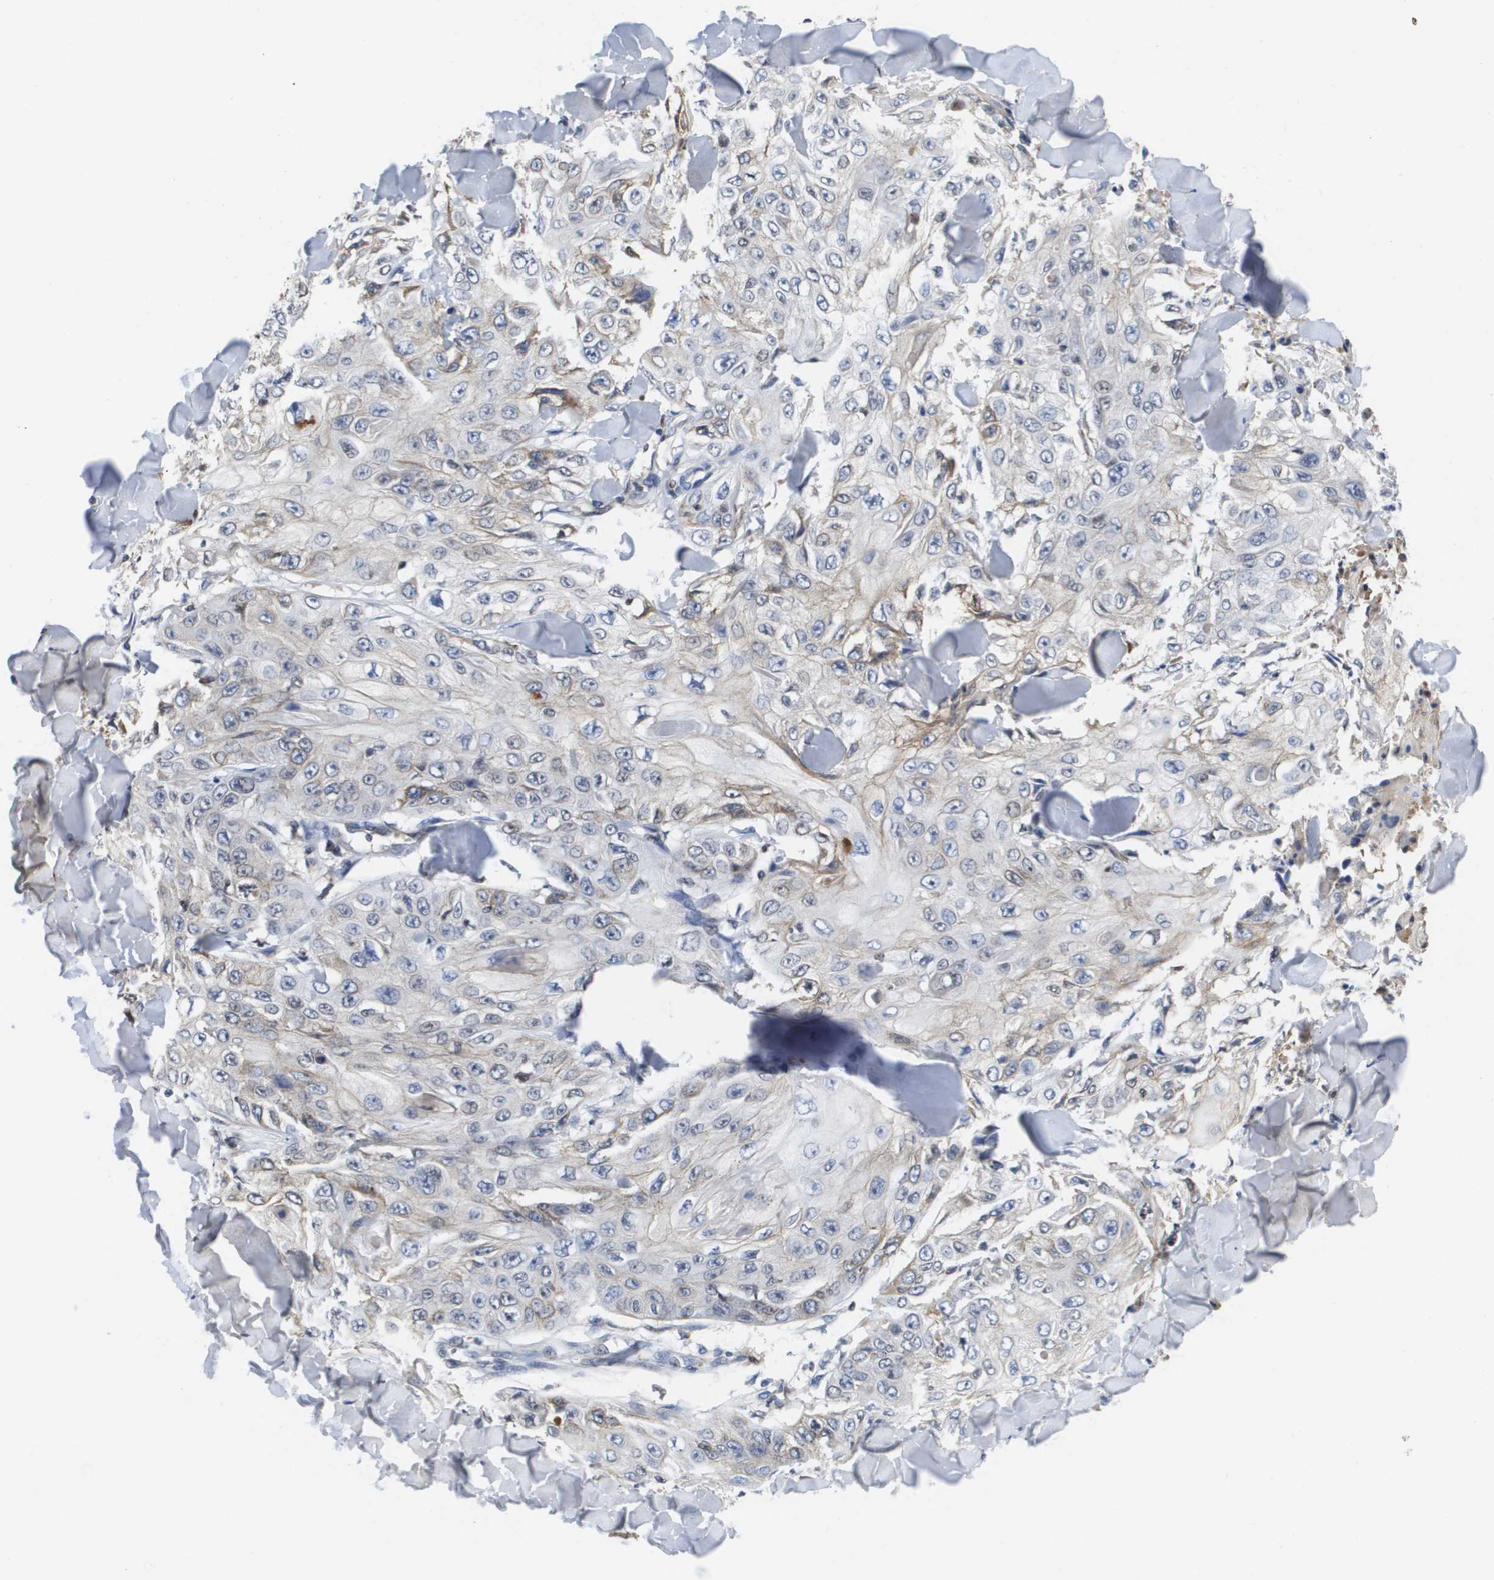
{"staining": {"intensity": "weak", "quantity": "<25%", "location": "cytoplasmic/membranous"}, "tissue": "skin cancer", "cell_type": "Tumor cells", "image_type": "cancer", "snomed": [{"axis": "morphology", "description": "Squamous cell carcinoma, NOS"}, {"axis": "topography", "description": "Skin"}], "caption": "The micrograph shows no significant expression in tumor cells of skin cancer.", "gene": "SERPINC1", "patient": {"sex": "male", "age": 86}}